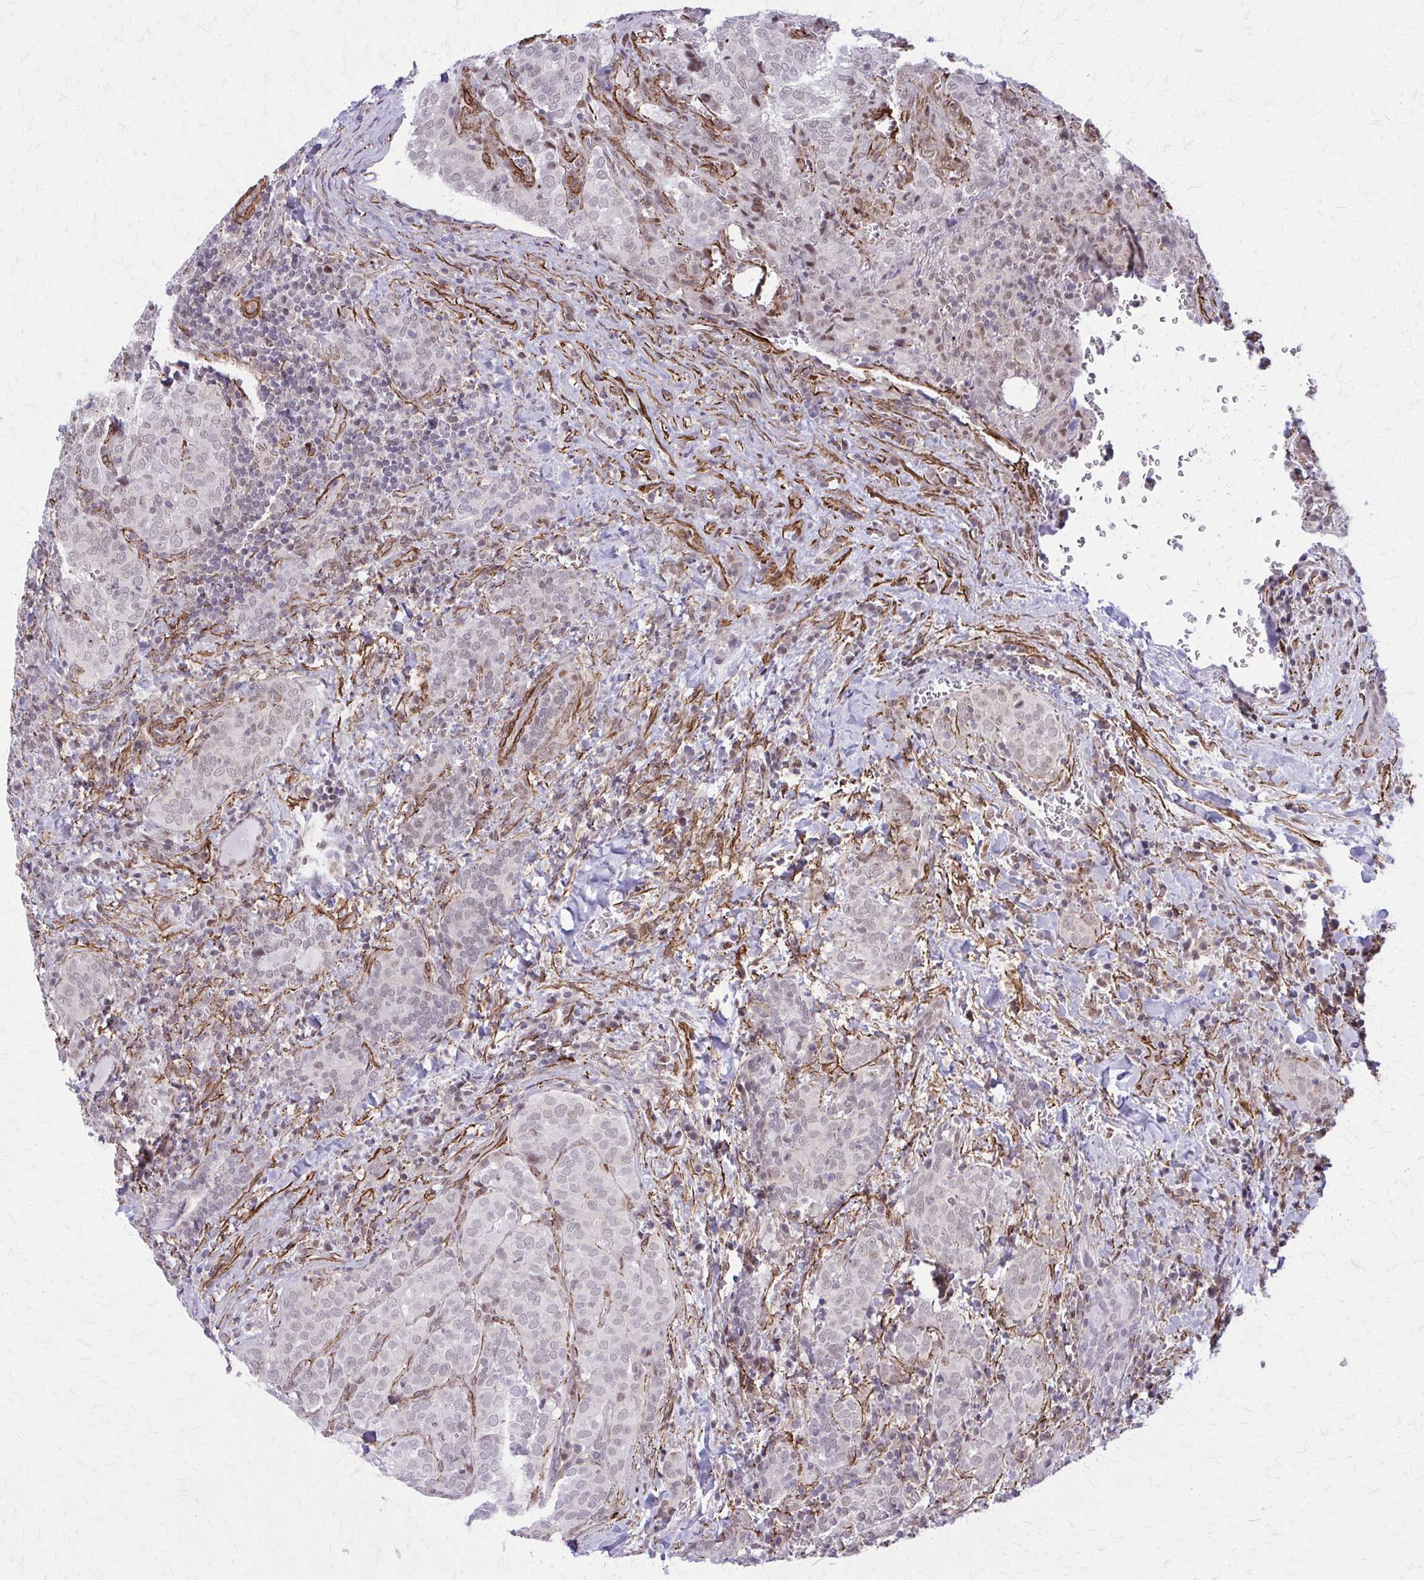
{"staining": {"intensity": "weak", "quantity": "25%-75%", "location": "nuclear"}, "tissue": "thyroid cancer", "cell_type": "Tumor cells", "image_type": "cancer", "snomed": [{"axis": "morphology", "description": "Papillary adenocarcinoma, NOS"}, {"axis": "topography", "description": "Thyroid gland"}], "caption": "High-power microscopy captured an immunohistochemistry (IHC) image of thyroid cancer (papillary adenocarcinoma), revealing weak nuclear expression in approximately 25%-75% of tumor cells.", "gene": "NRBF2", "patient": {"sex": "female", "age": 30}}